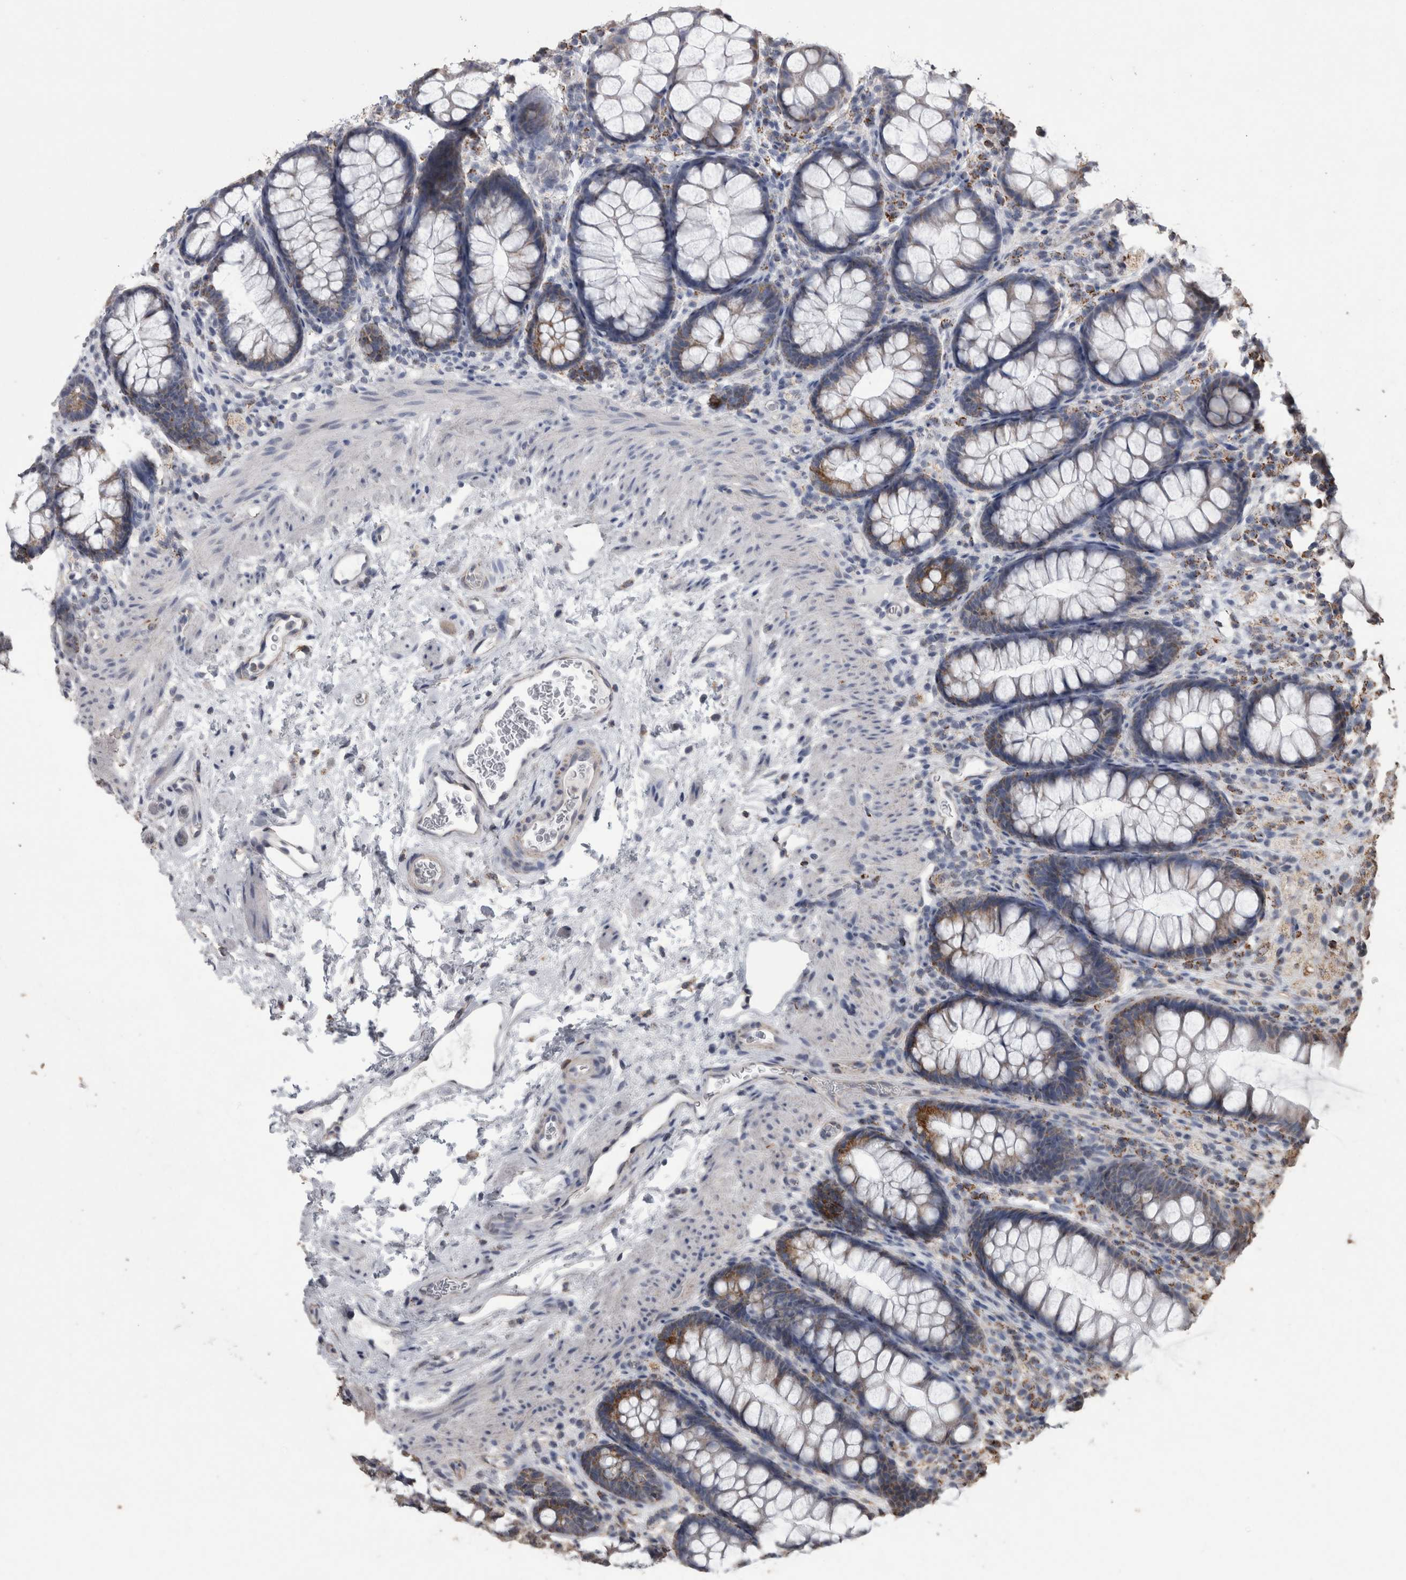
{"staining": {"intensity": "negative", "quantity": "none", "location": "none"}, "tissue": "colon", "cell_type": "Endothelial cells", "image_type": "normal", "snomed": [{"axis": "morphology", "description": "Normal tissue, NOS"}, {"axis": "topography", "description": "Colon"}], "caption": "This is an immunohistochemistry (IHC) histopathology image of normal human colon. There is no positivity in endothelial cells.", "gene": "ACADM", "patient": {"sex": "female", "age": 62}}